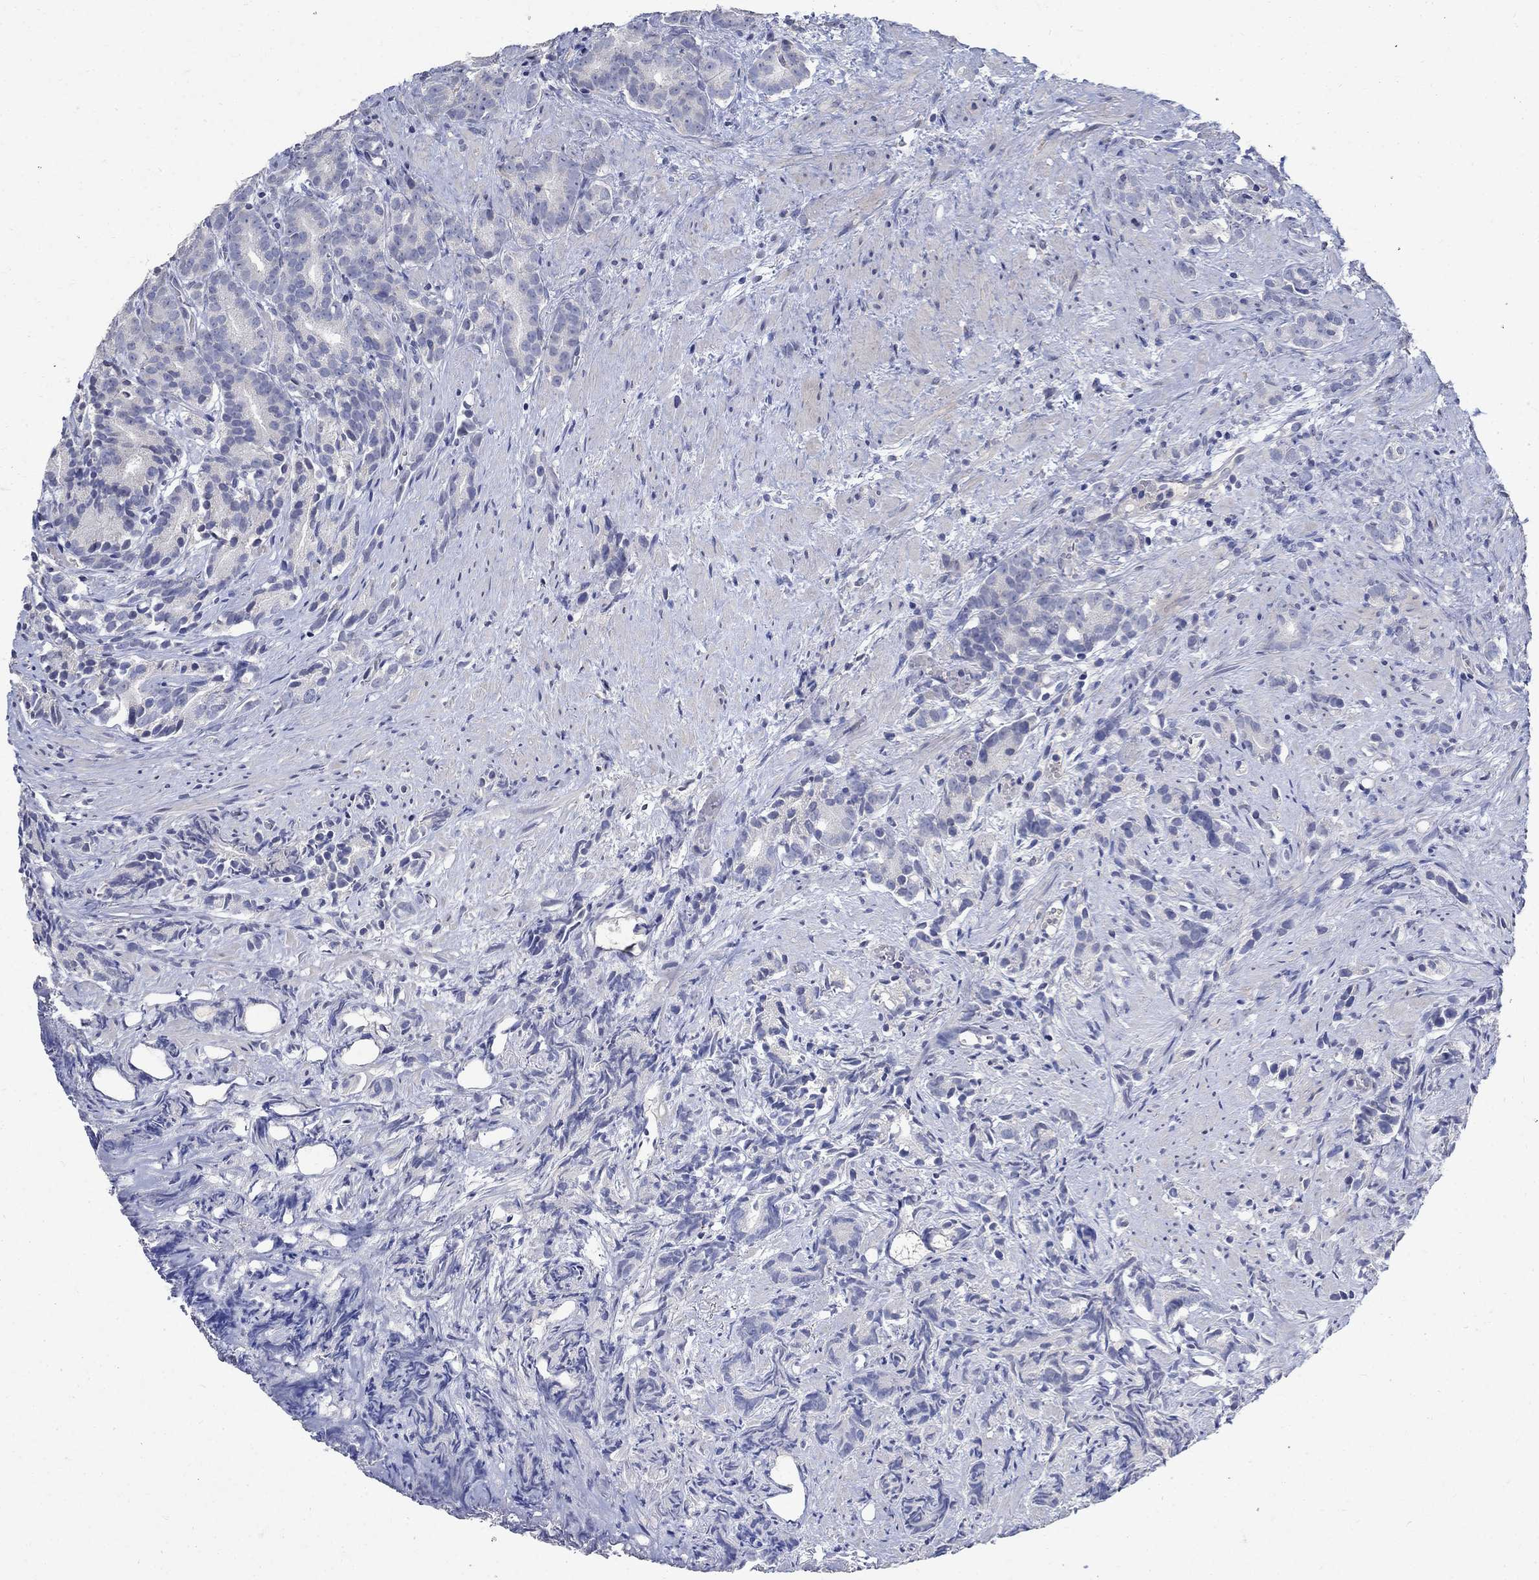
{"staining": {"intensity": "negative", "quantity": "none", "location": "none"}, "tissue": "prostate cancer", "cell_type": "Tumor cells", "image_type": "cancer", "snomed": [{"axis": "morphology", "description": "Adenocarcinoma, High grade"}, {"axis": "topography", "description": "Prostate"}], "caption": "The image exhibits no staining of tumor cells in prostate high-grade adenocarcinoma.", "gene": "TMEM169", "patient": {"sex": "male", "age": 90}}